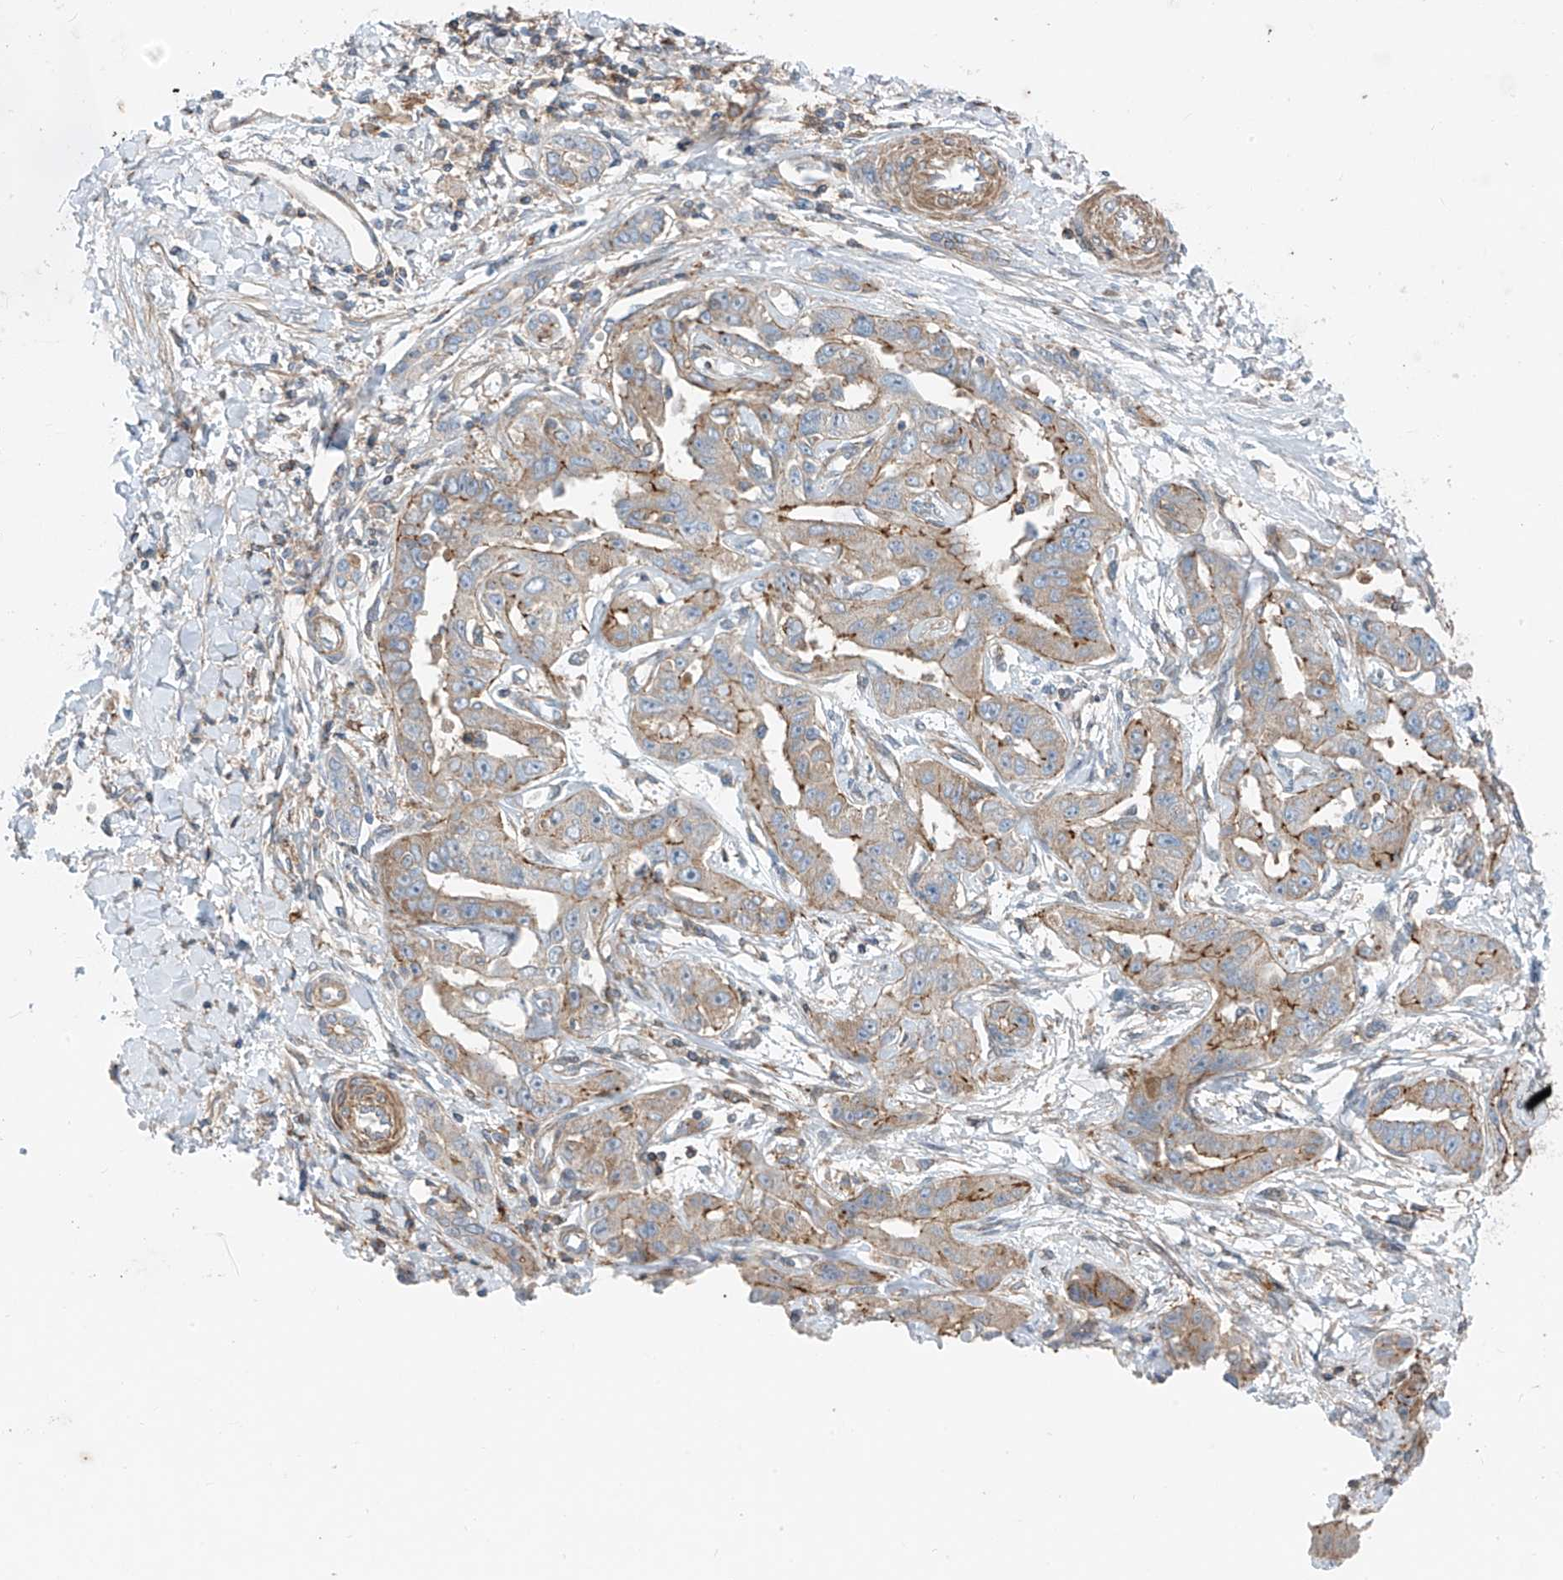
{"staining": {"intensity": "weak", "quantity": "<25%", "location": "cytoplasmic/membranous"}, "tissue": "liver cancer", "cell_type": "Tumor cells", "image_type": "cancer", "snomed": [{"axis": "morphology", "description": "Cholangiocarcinoma"}, {"axis": "topography", "description": "Liver"}], "caption": "This is a histopathology image of immunohistochemistry staining of cholangiocarcinoma (liver), which shows no positivity in tumor cells.", "gene": "SLC1A5", "patient": {"sex": "male", "age": 59}}